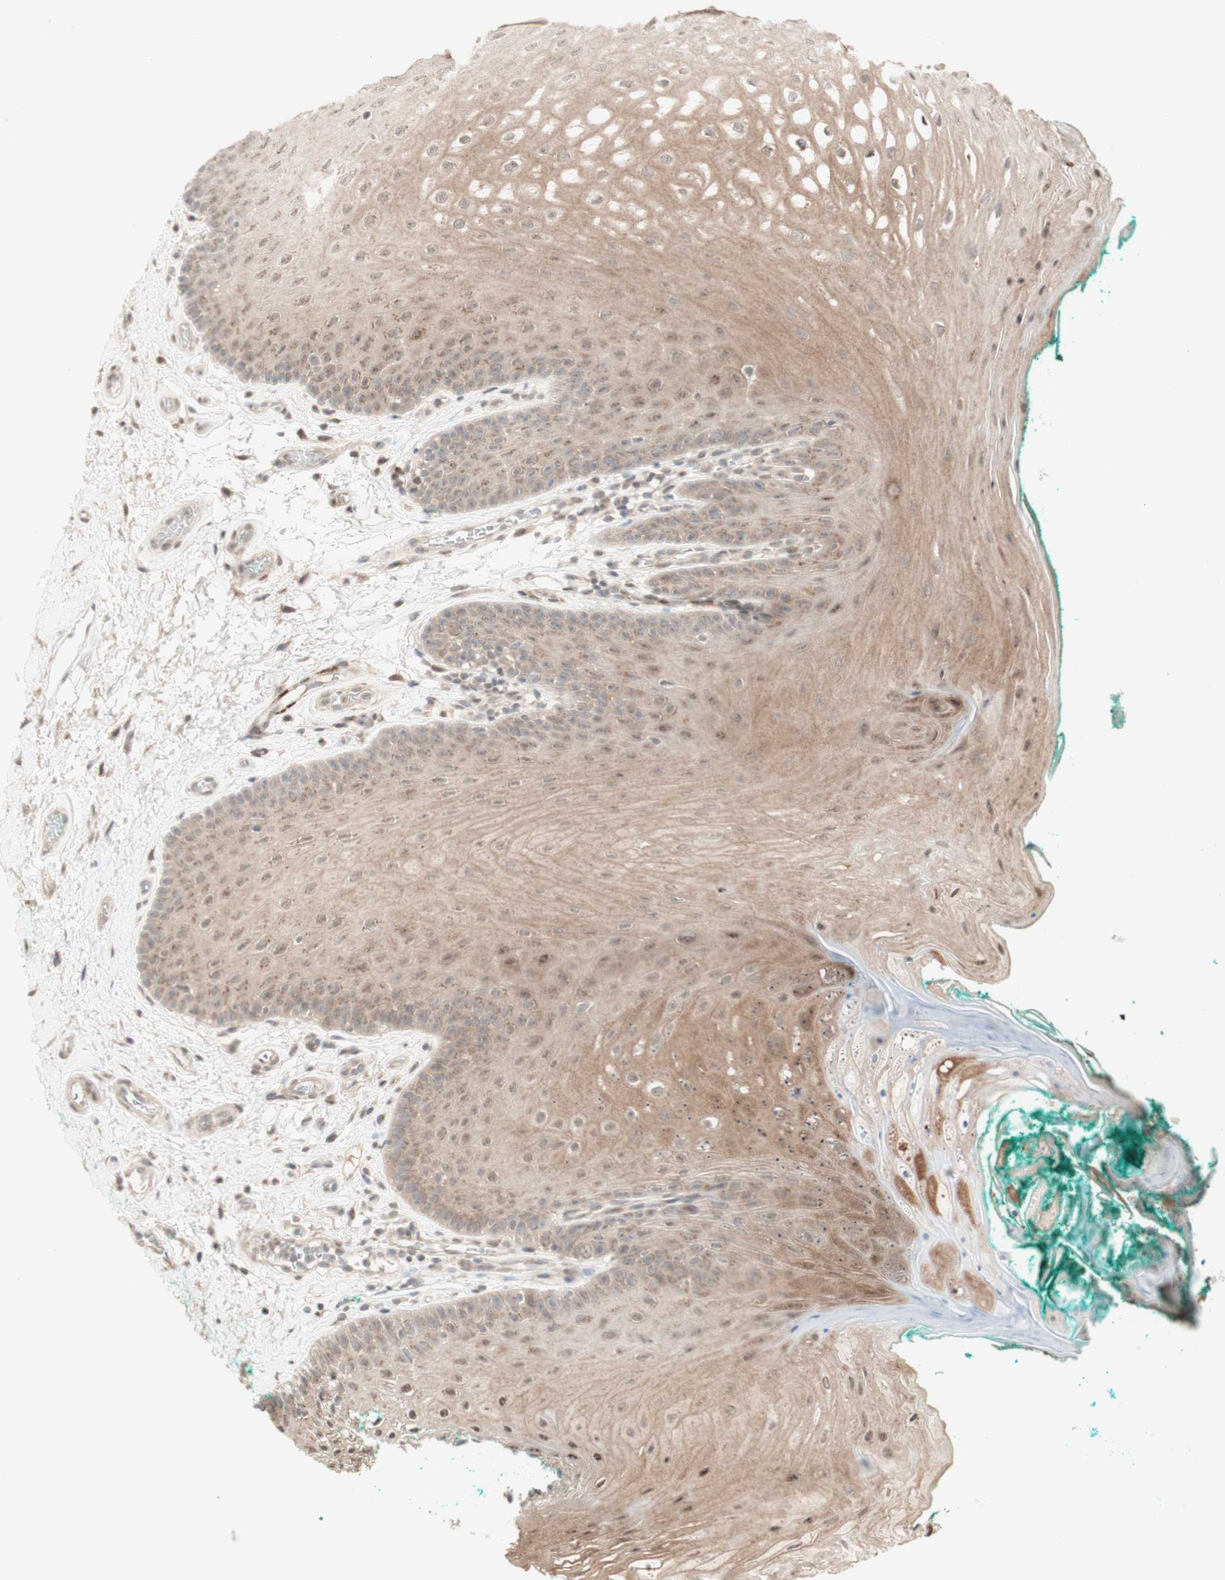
{"staining": {"intensity": "moderate", "quantity": ">75%", "location": "cytoplasmic/membranous"}, "tissue": "oral mucosa", "cell_type": "Squamous epithelial cells", "image_type": "normal", "snomed": [{"axis": "morphology", "description": "Normal tissue, NOS"}, {"axis": "topography", "description": "Skeletal muscle"}, {"axis": "topography", "description": "Oral tissue"}], "caption": "IHC of normal human oral mucosa displays medium levels of moderate cytoplasmic/membranous expression in approximately >75% of squamous epithelial cells.", "gene": "CYLD", "patient": {"sex": "male", "age": 58}}